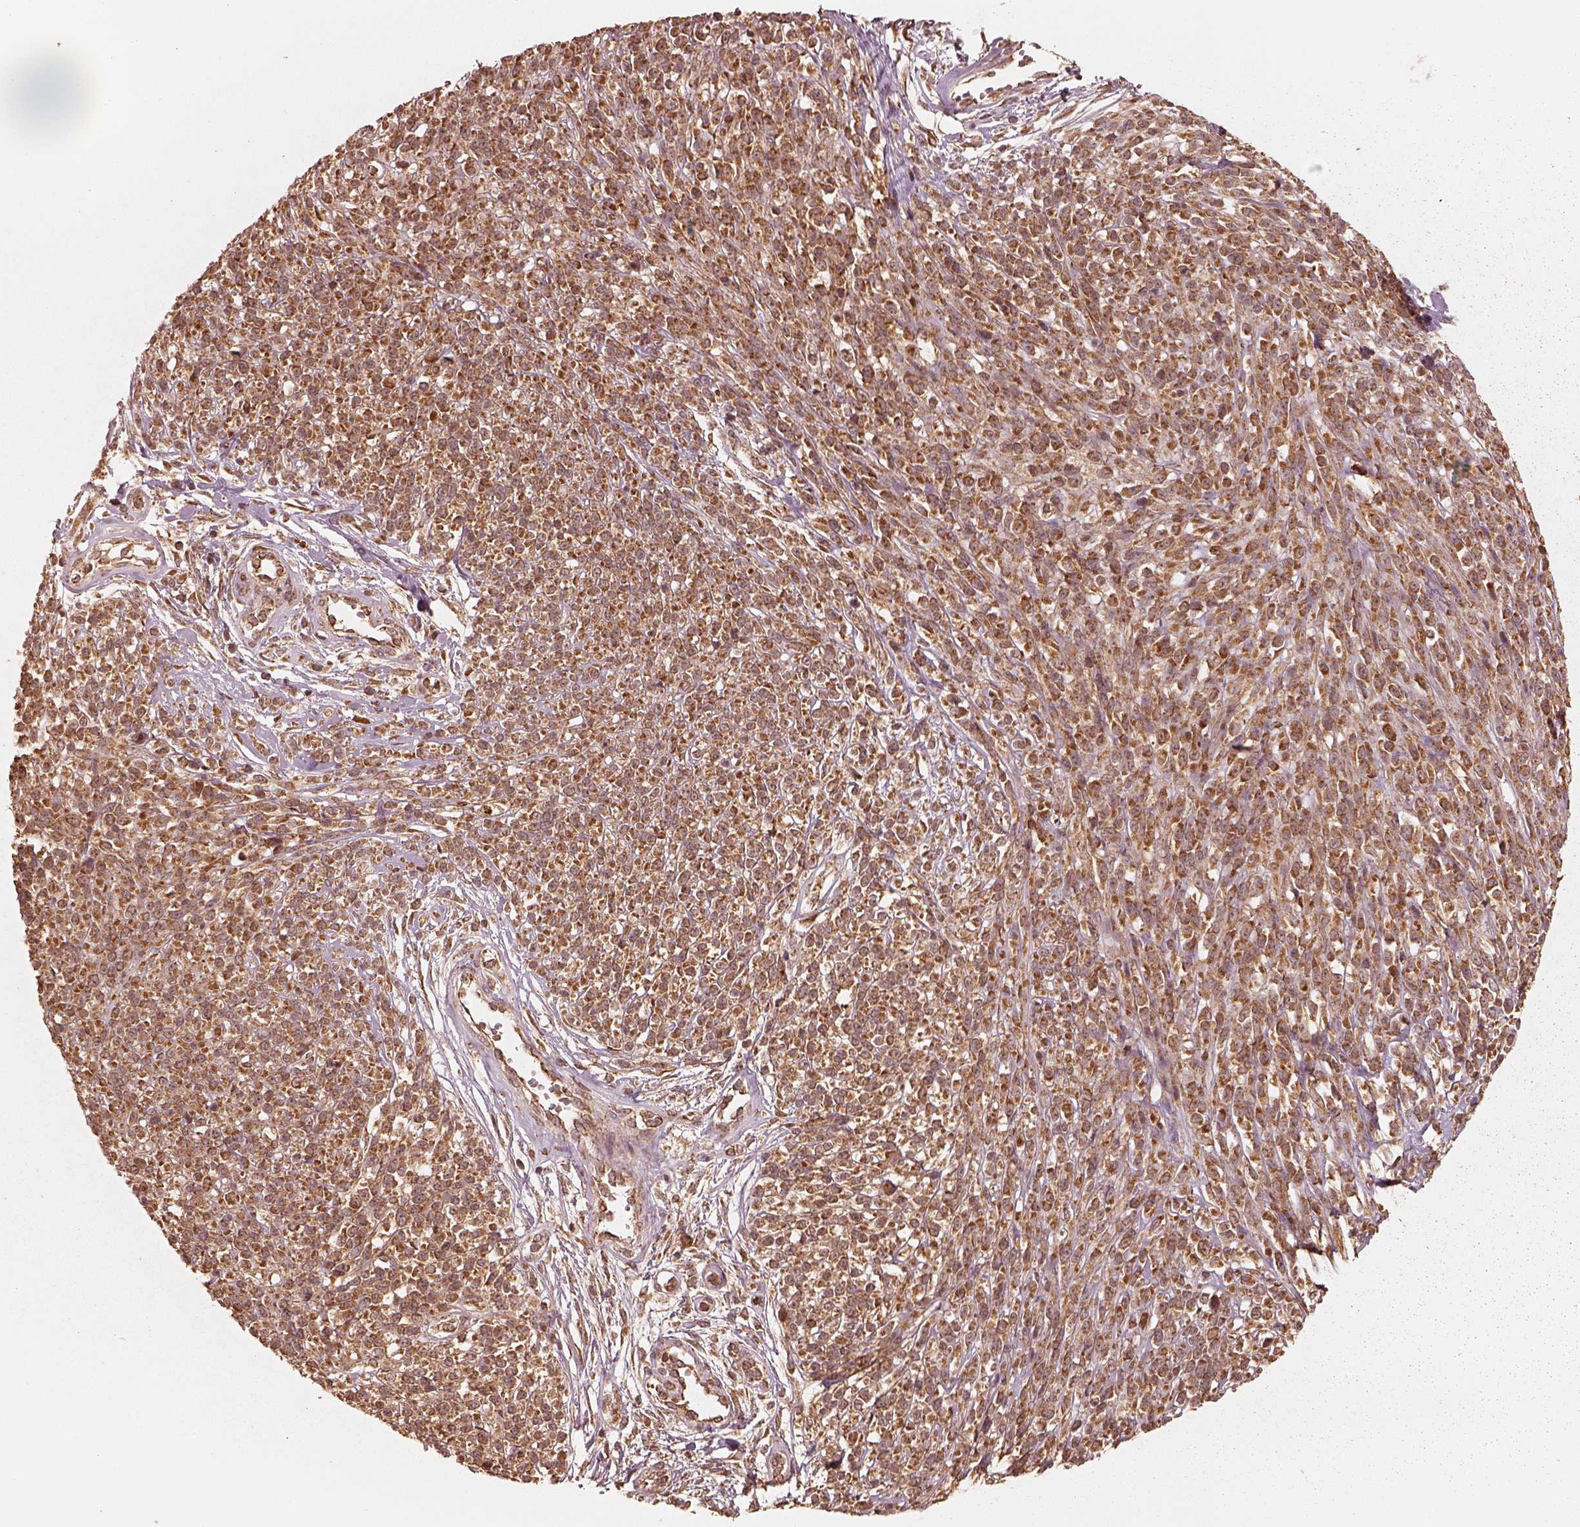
{"staining": {"intensity": "strong", "quantity": ">75%", "location": "cytoplasmic/membranous"}, "tissue": "melanoma", "cell_type": "Tumor cells", "image_type": "cancer", "snomed": [{"axis": "morphology", "description": "Malignant melanoma, NOS"}, {"axis": "topography", "description": "Skin"}, {"axis": "topography", "description": "Skin of trunk"}], "caption": "Strong cytoplasmic/membranous protein positivity is seen in about >75% of tumor cells in malignant melanoma.", "gene": "DNAJC25", "patient": {"sex": "male", "age": 74}}